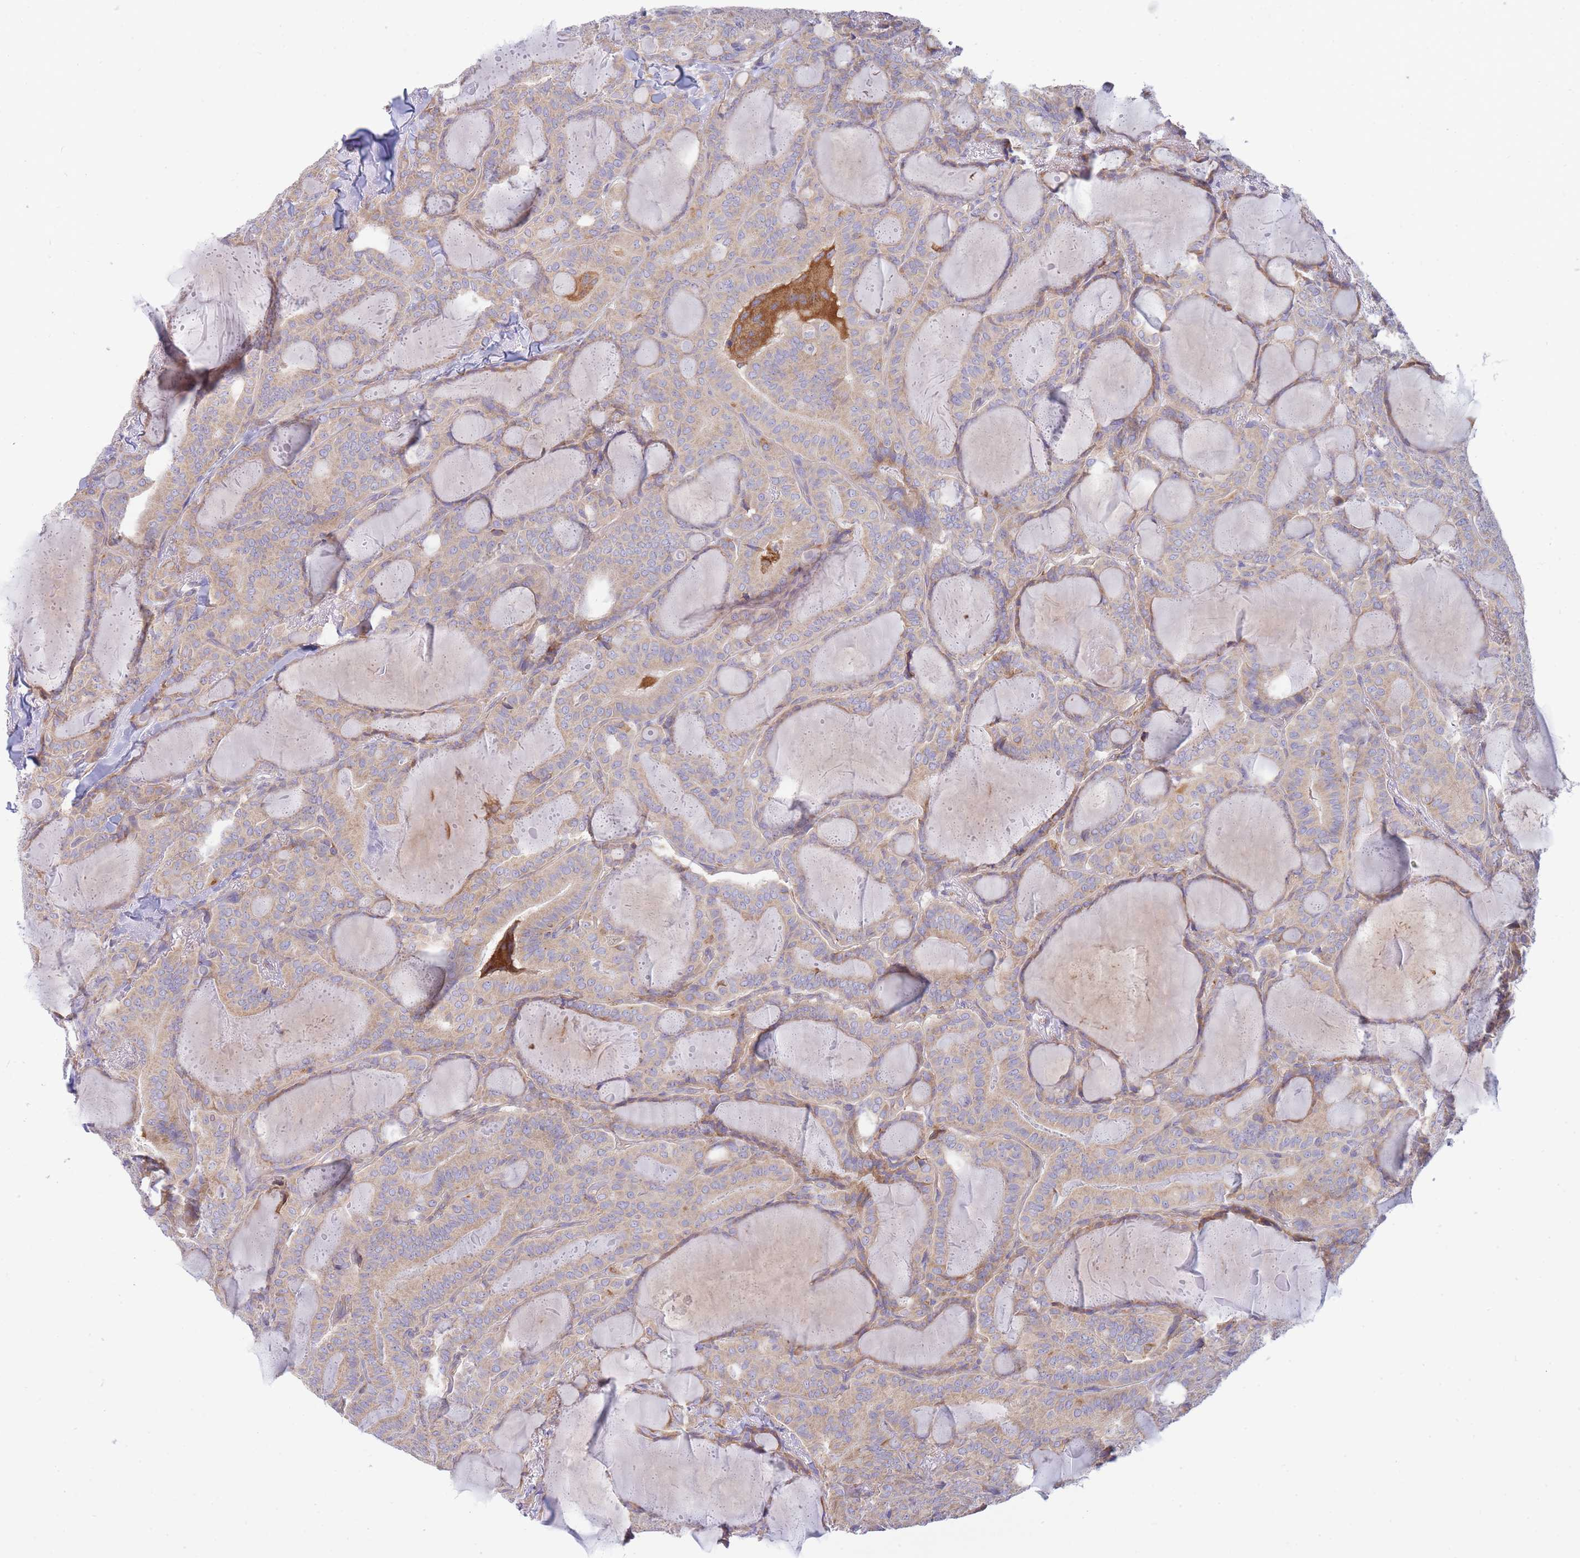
{"staining": {"intensity": "moderate", "quantity": "25%-75%", "location": "cytoplasmic/membranous"}, "tissue": "thyroid cancer", "cell_type": "Tumor cells", "image_type": "cancer", "snomed": [{"axis": "morphology", "description": "Papillary adenocarcinoma, NOS"}, {"axis": "topography", "description": "Thyroid gland"}], "caption": "Tumor cells reveal medium levels of moderate cytoplasmic/membranous positivity in about 25%-75% of cells in thyroid cancer (papillary adenocarcinoma).", "gene": "SH2B2", "patient": {"sex": "female", "age": 68}}